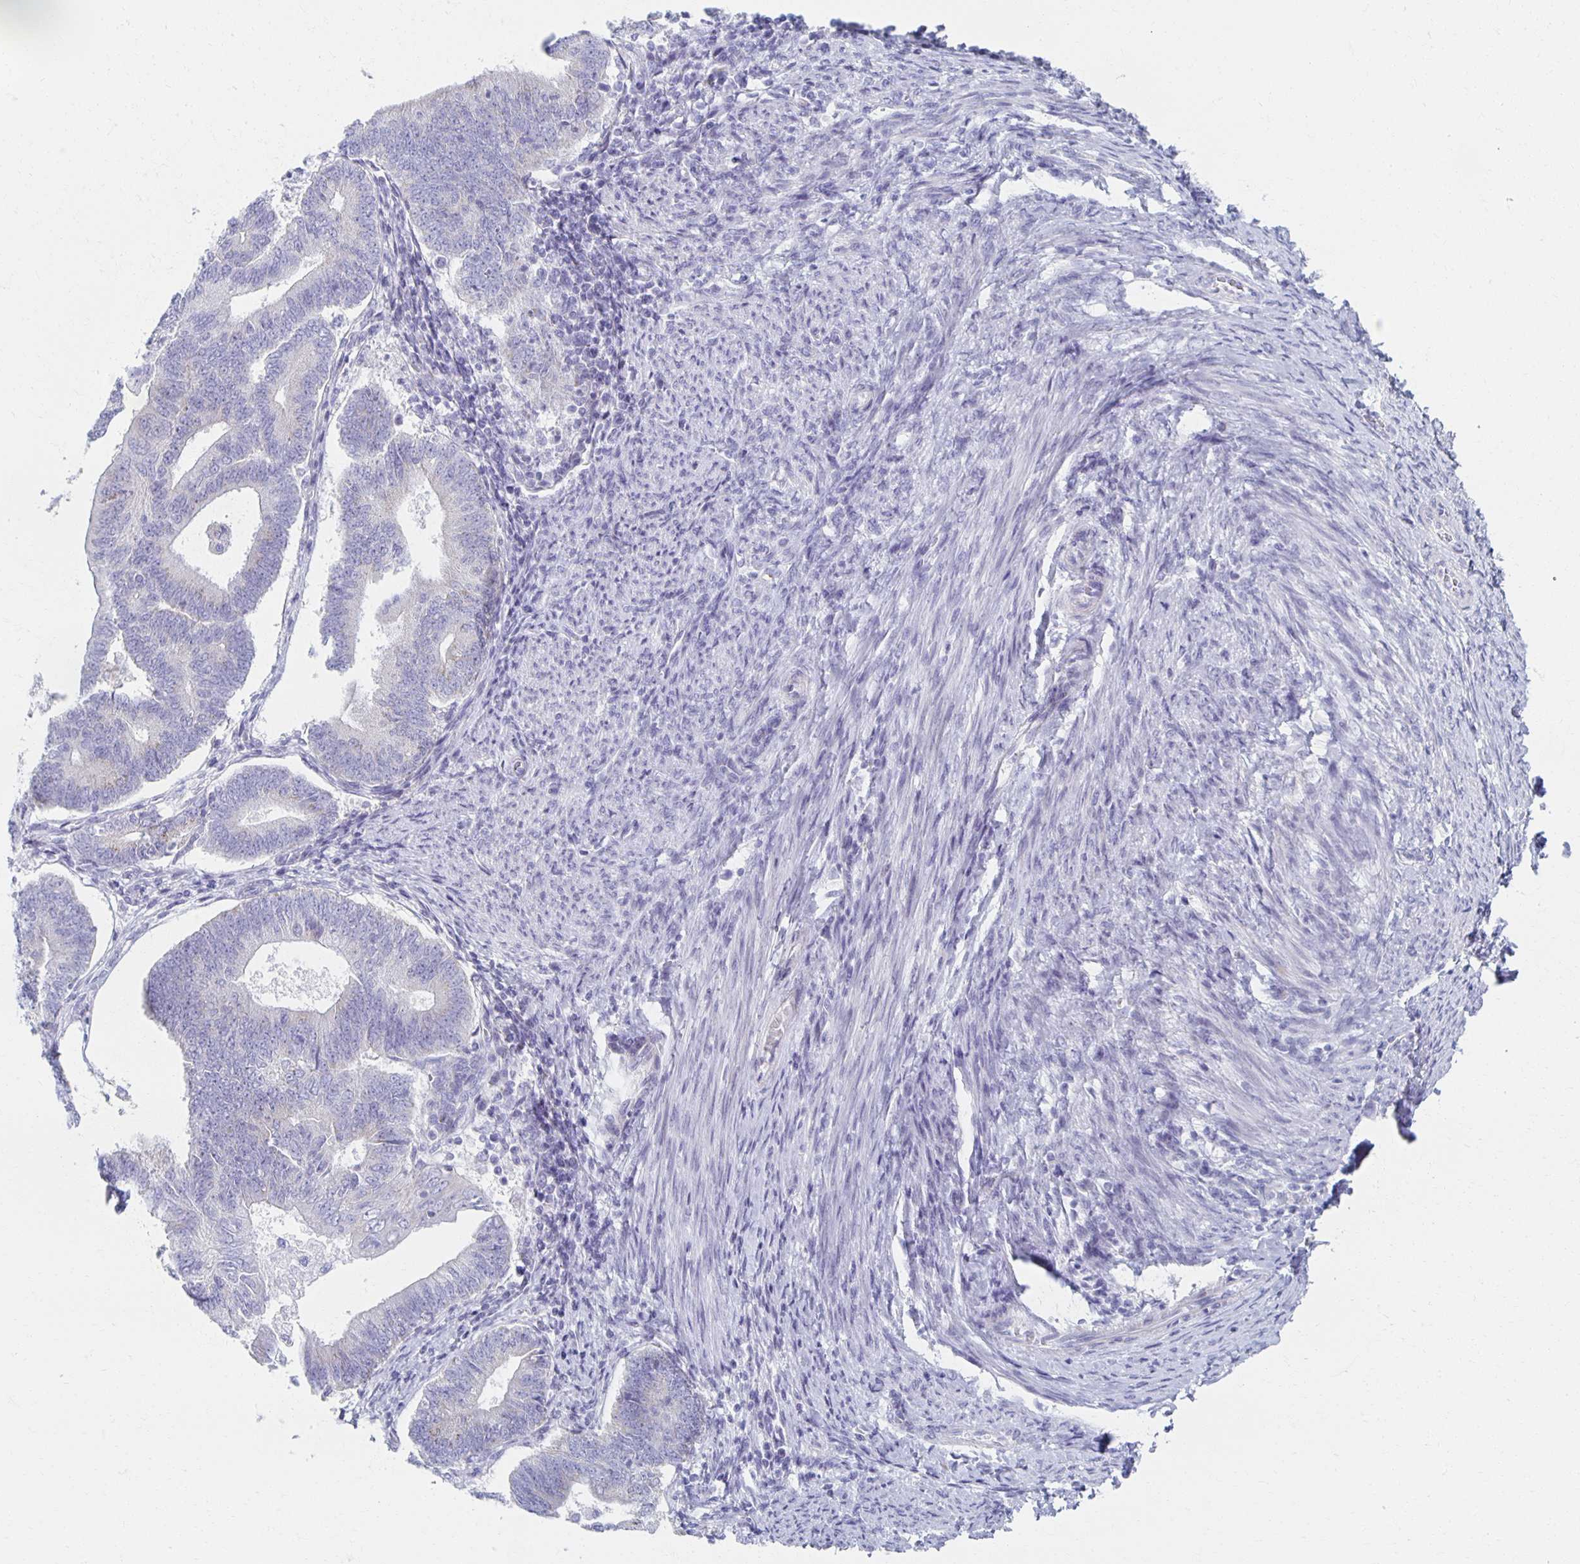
{"staining": {"intensity": "negative", "quantity": "none", "location": "none"}, "tissue": "endometrial cancer", "cell_type": "Tumor cells", "image_type": "cancer", "snomed": [{"axis": "morphology", "description": "Adenocarcinoma, NOS"}, {"axis": "topography", "description": "Endometrium"}], "caption": "Immunohistochemistry micrograph of adenocarcinoma (endometrial) stained for a protein (brown), which shows no staining in tumor cells.", "gene": "TEX44", "patient": {"sex": "female", "age": 70}}